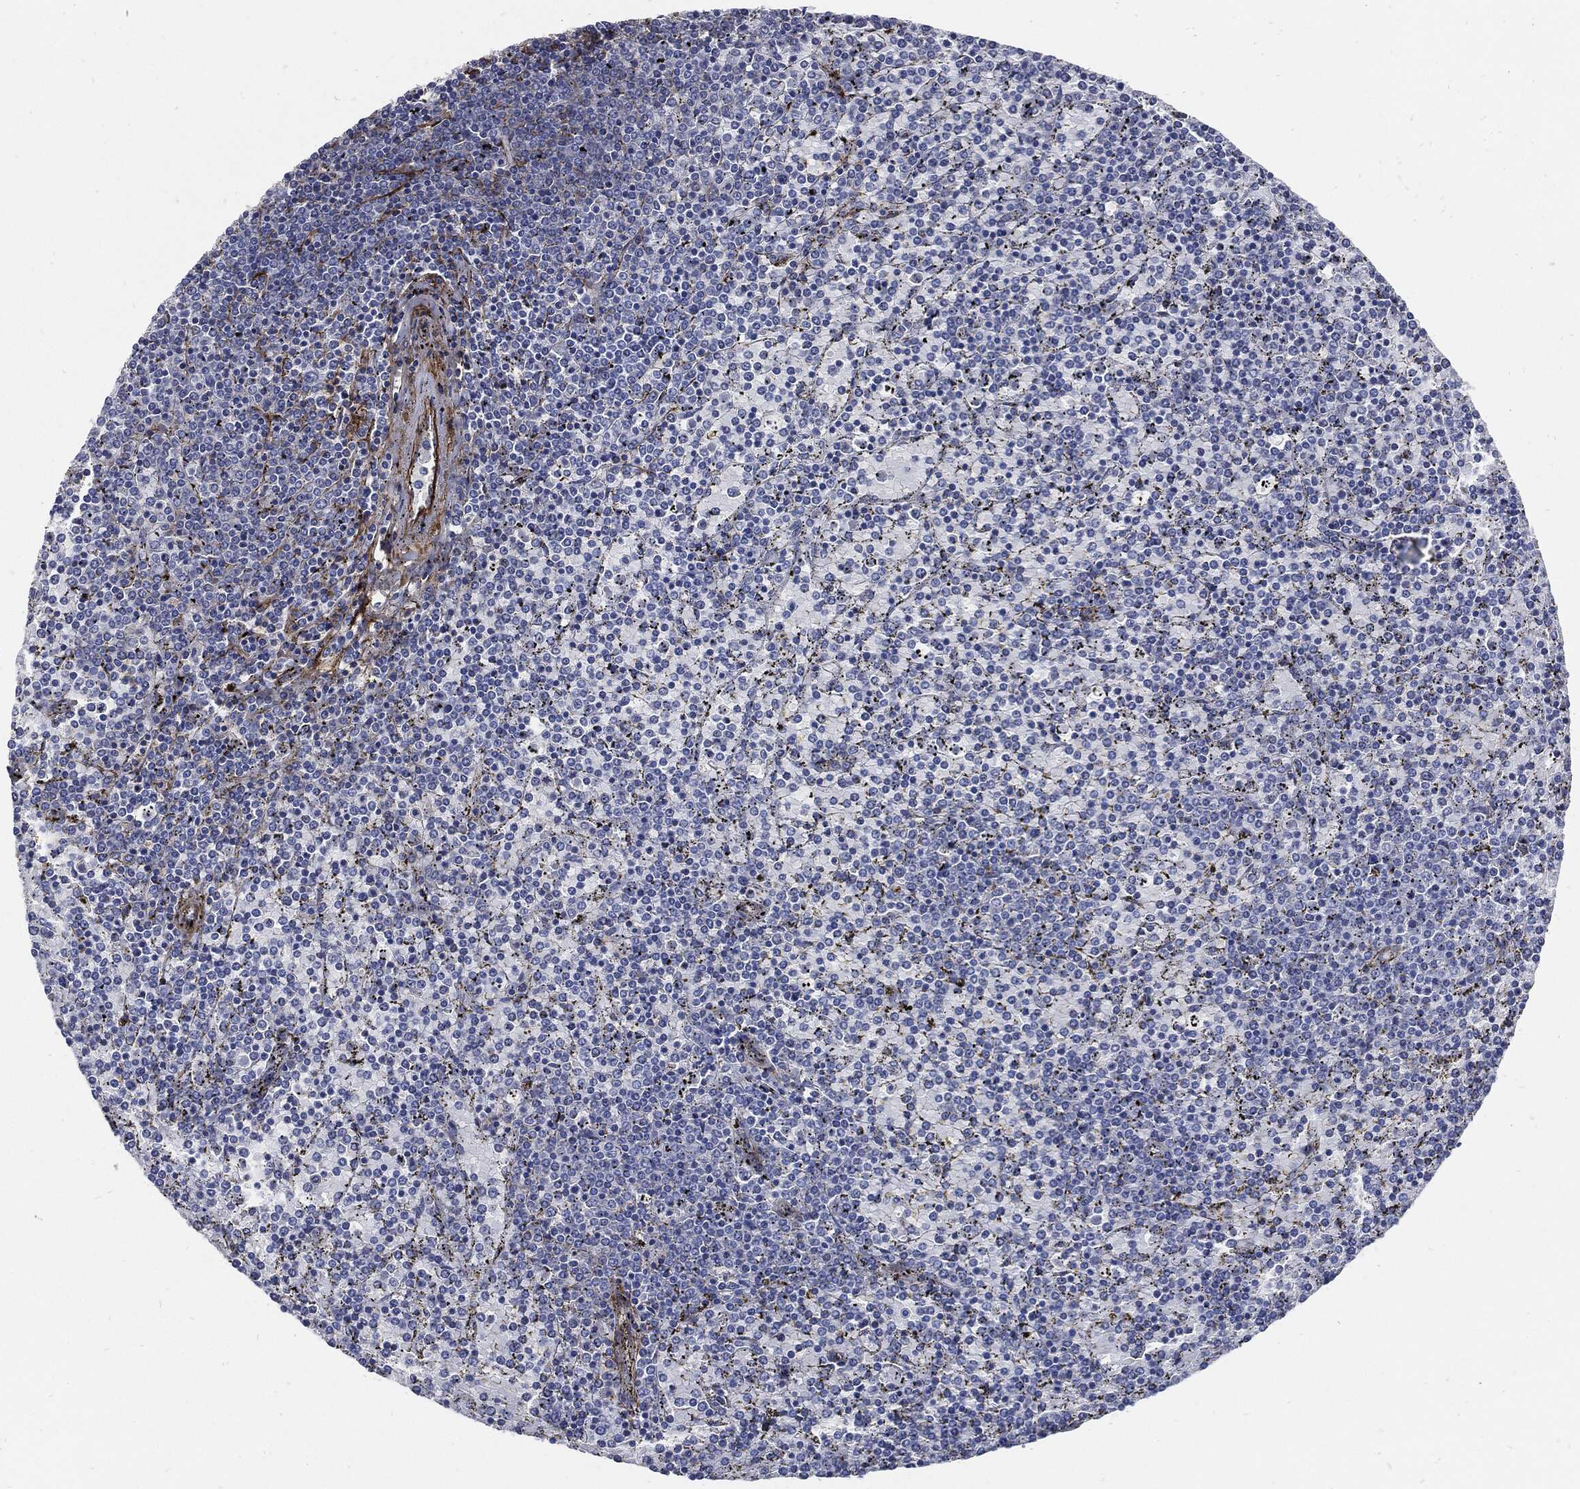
{"staining": {"intensity": "negative", "quantity": "none", "location": "none"}, "tissue": "lymphoma", "cell_type": "Tumor cells", "image_type": "cancer", "snomed": [{"axis": "morphology", "description": "Malignant lymphoma, non-Hodgkin's type, Low grade"}, {"axis": "topography", "description": "Spleen"}], "caption": "Immunohistochemical staining of lymphoma reveals no significant staining in tumor cells.", "gene": "FBN1", "patient": {"sex": "female", "age": 77}}